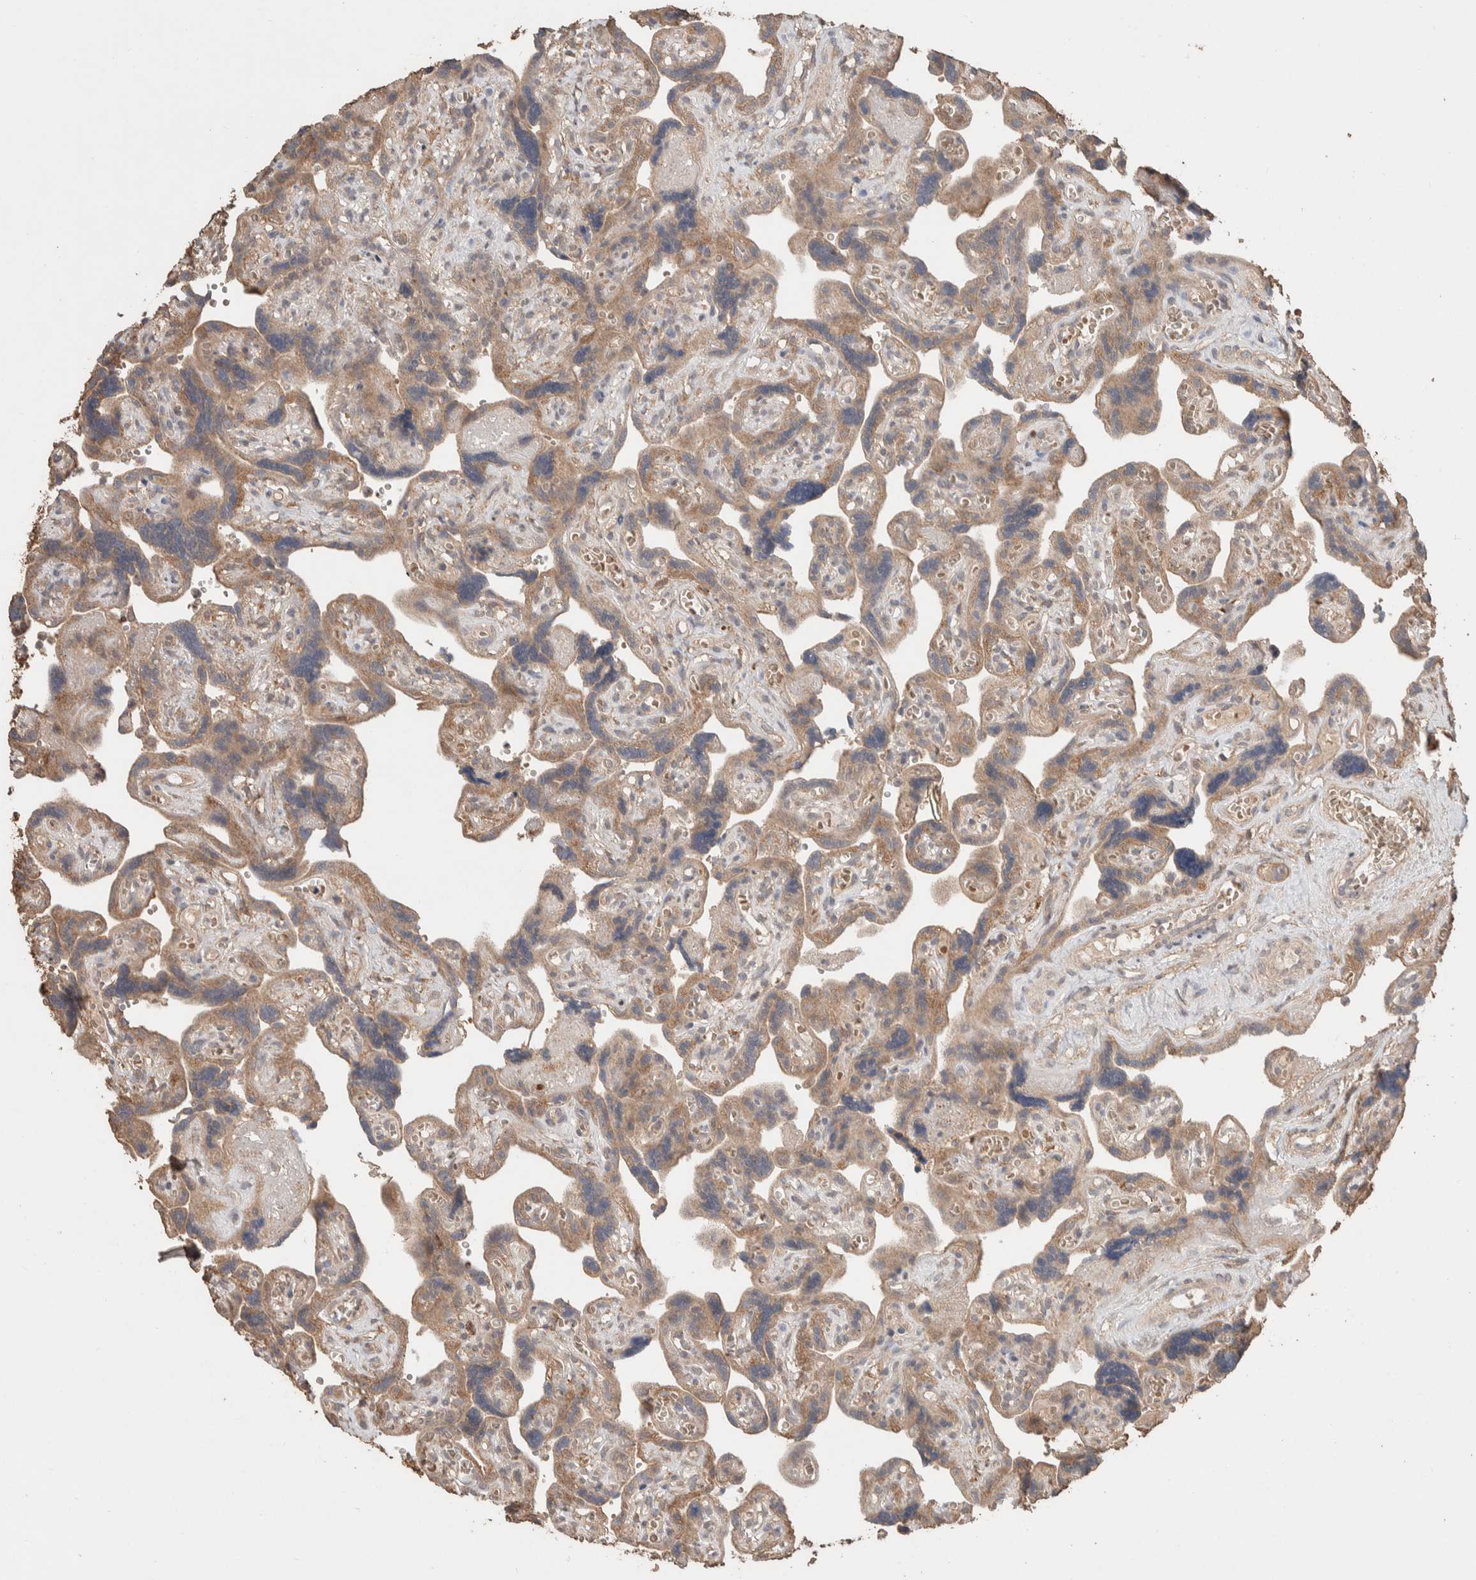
{"staining": {"intensity": "weak", "quantity": ">75%", "location": "cytoplasmic/membranous"}, "tissue": "placenta", "cell_type": "Decidual cells", "image_type": "normal", "snomed": [{"axis": "morphology", "description": "Normal tissue, NOS"}, {"axis": "topography", "description": "Placenta"}], "caption": "High-power microscopy captured an immunohistochemistry (IHC) image of benign placenta, revealing weak cytoplasmic/membranous expression in about >75% of decidual cells. Using DAB (3,3'-diaminobenzidine) (brown) and hematoxylin (blue) stains, captured at high magnification using brightfield microscopy.", "gene": "KCNJ5", "patient": {"sex": "female", "age": 30}}